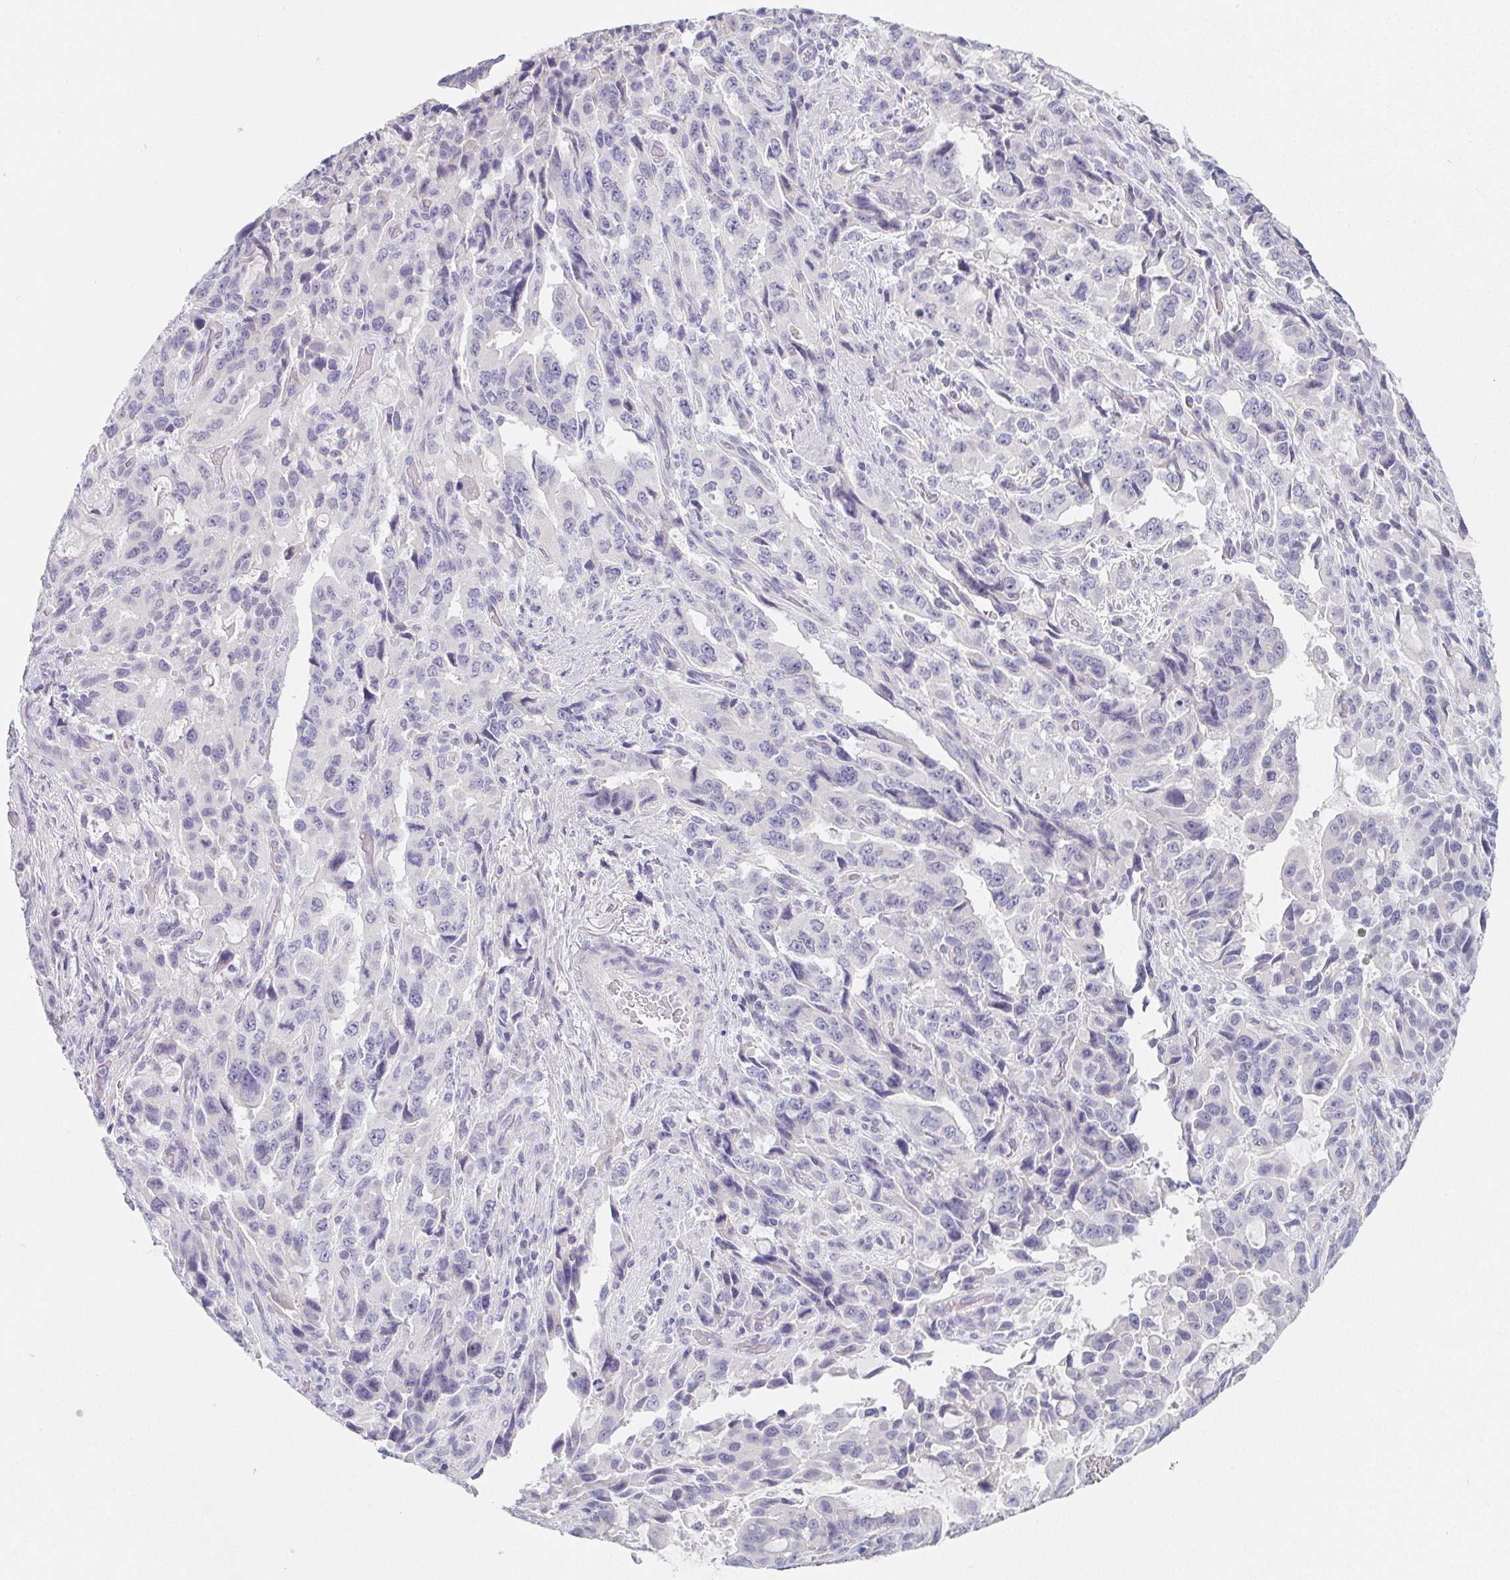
{"staining": {"intensity": "negative", "quantity": "none", "location": "none"}, "tissue": "stomach cancer", "cell_type": "Tumor cells", "image_type": "cancer", "snomed": [{"axis": "morphology", "description": "Adenocarcinoma, NOS"}, {"axis": "topography", "description": "Stomach, upper"}], "caption": "Immunohistochemical staining of human stomach adenocarcinoma reveals no significant expression in tumor cells.", "gene": "GLIPR1L1", "patient": {"sex": "male", "age": 85}}